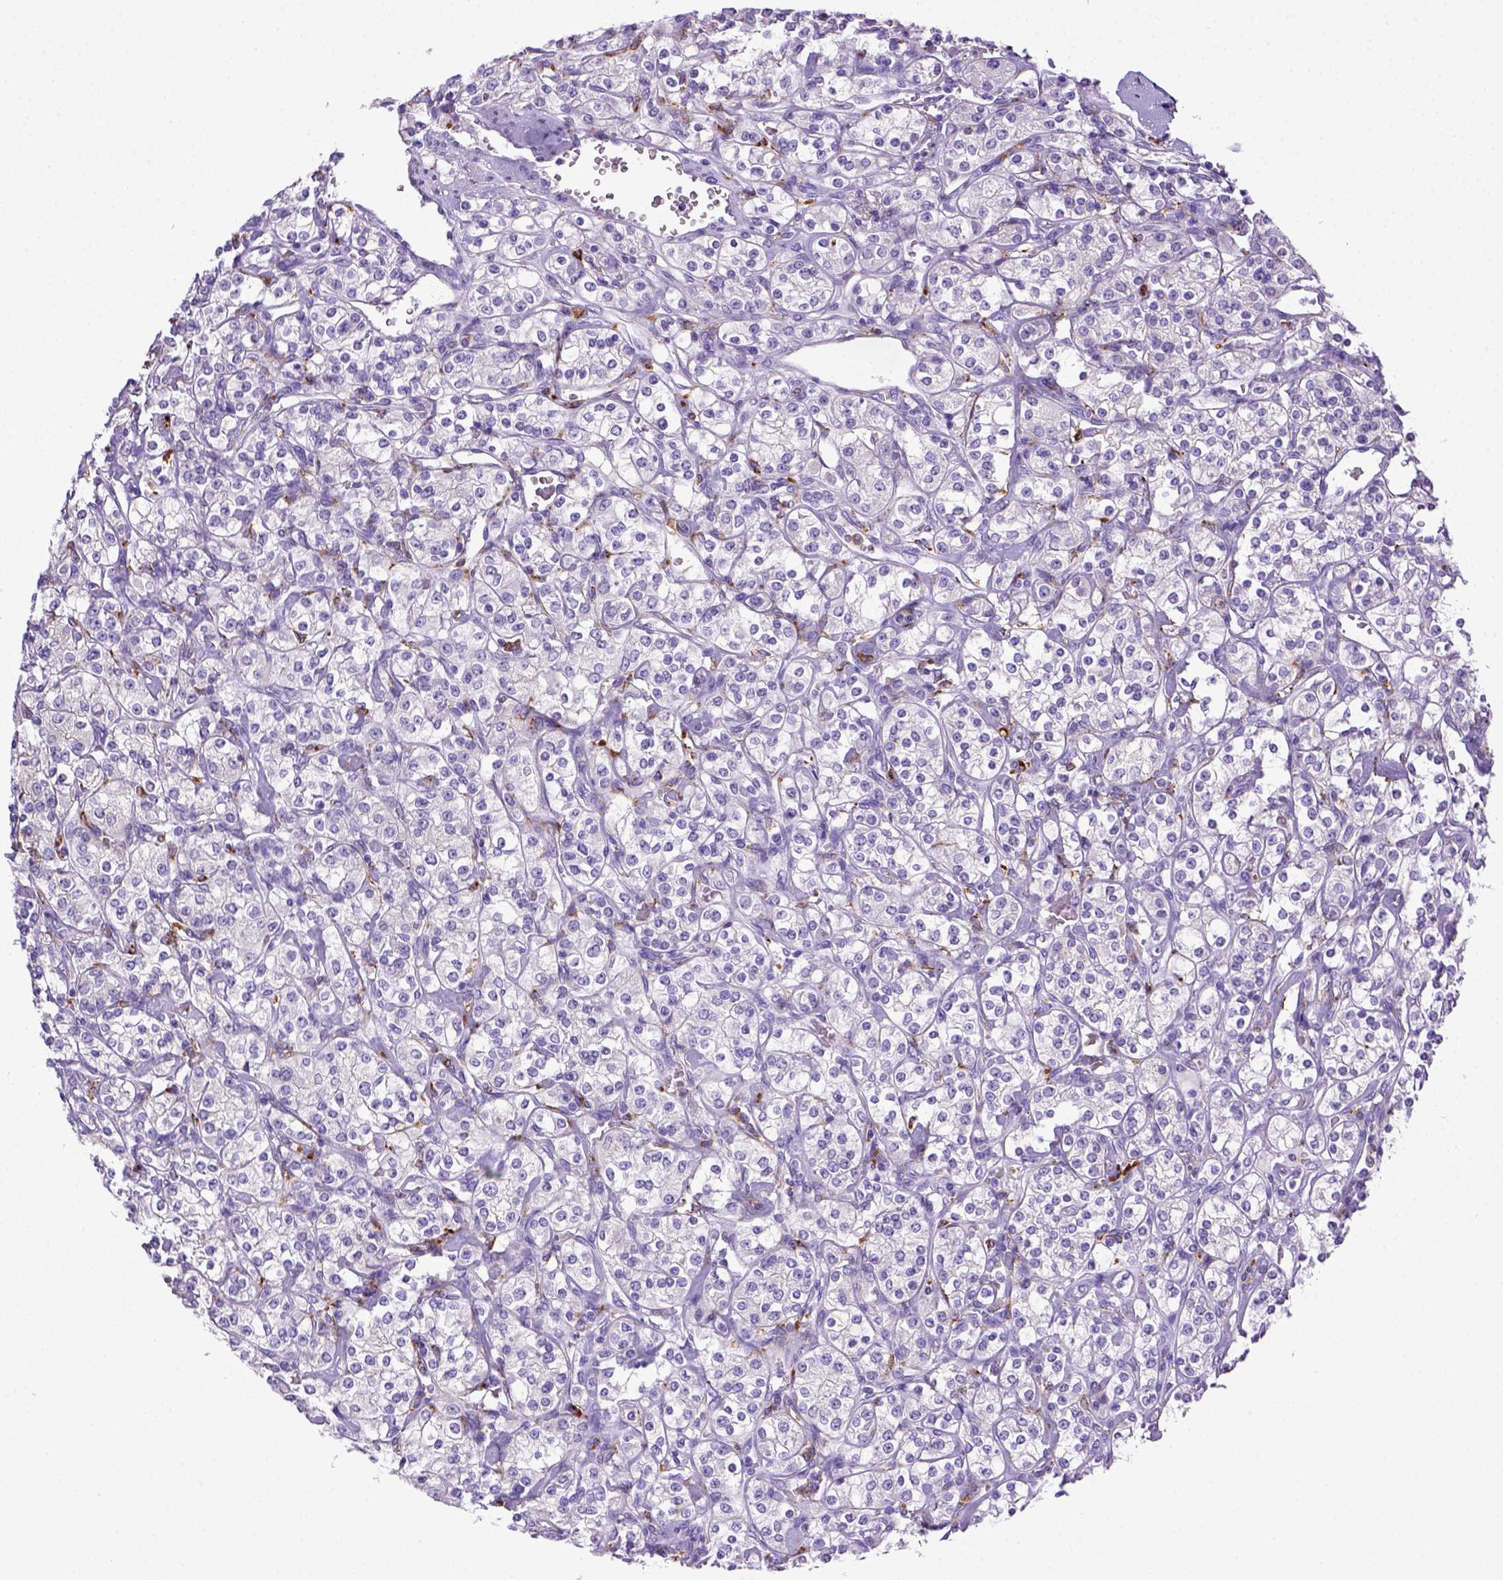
{"staining": {"intensity": "negative", "quantity": "none", "location": "none"}, "tissue": "renal cancer", "cell_type": "Tumor cells", "image_type": "cancer", "snomed": [{"axis": "morphology", "description": "Adenocarcinoma, NOS"}, {"axis": "topography", "description": "Kidney"}], "caption": "Tumor cells show no significant protein staining in renal adenocarcinoma. (DAB (3,3'-diaminobenzidine) IHC visualized using brightfield microscopy, high magnification).", "gene": "CD68", "patient": {"sex": "male", "age": 77}}